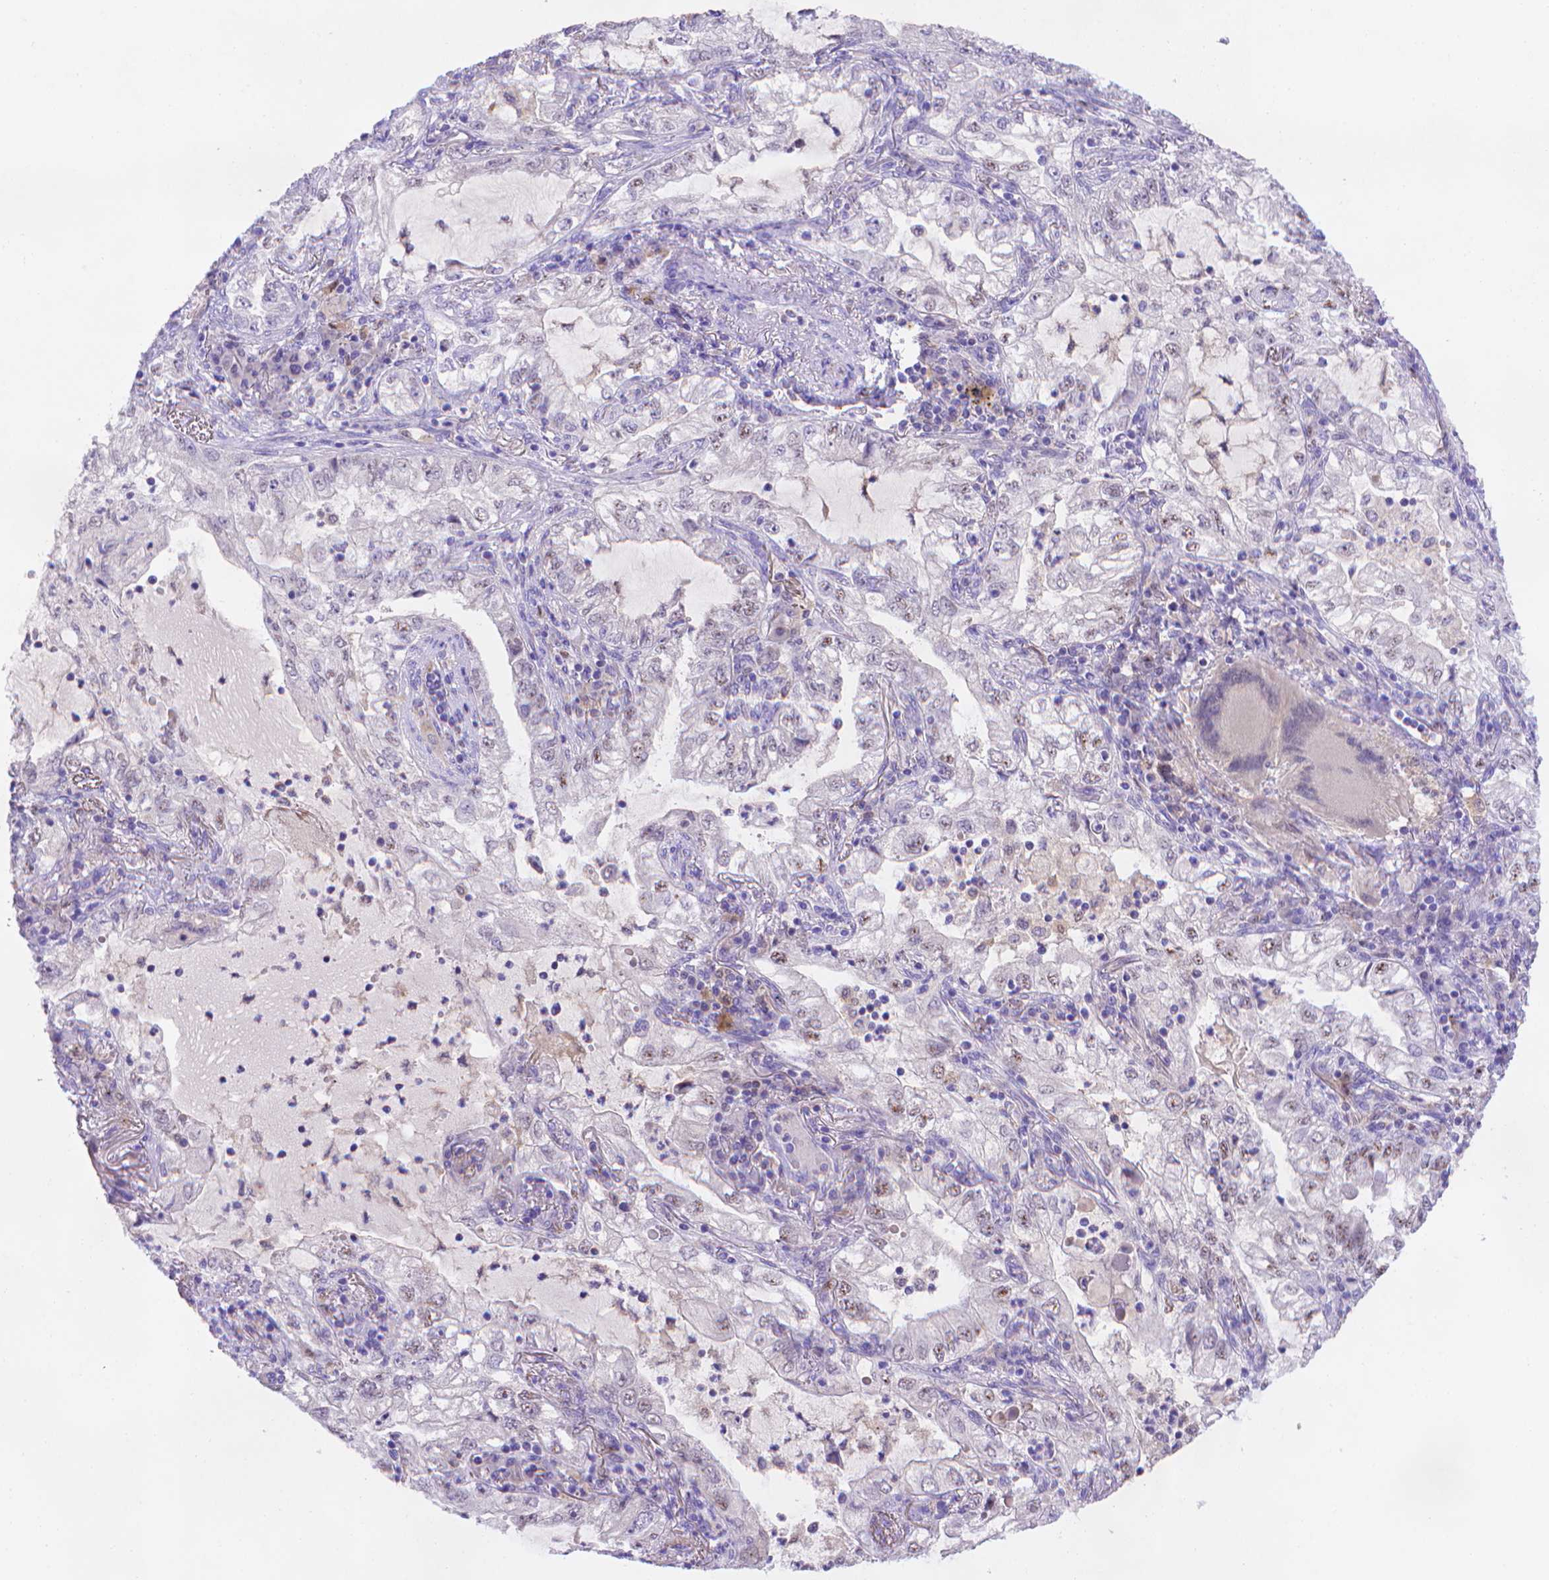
{"staining": {"intensity": "moderate", "quantity": "<25%", "location": "nuclear"}, "tissue": "lung cancer", "cell_type": "Tumor cells", "image_type": "cancer", "snomed": [{"axis": "morphology", "description": "Adenocarcinoma, NOS"}, {"axis": "topography", "description": "Lung"}], "caption": "This is a photomicrograph of IHC staining of adenocarcinoma (lung), which shows moderate positivity in the nuclear of tumor cells.", "gene": "FGD2", "patient": {"sex": "female", "age": 73}}